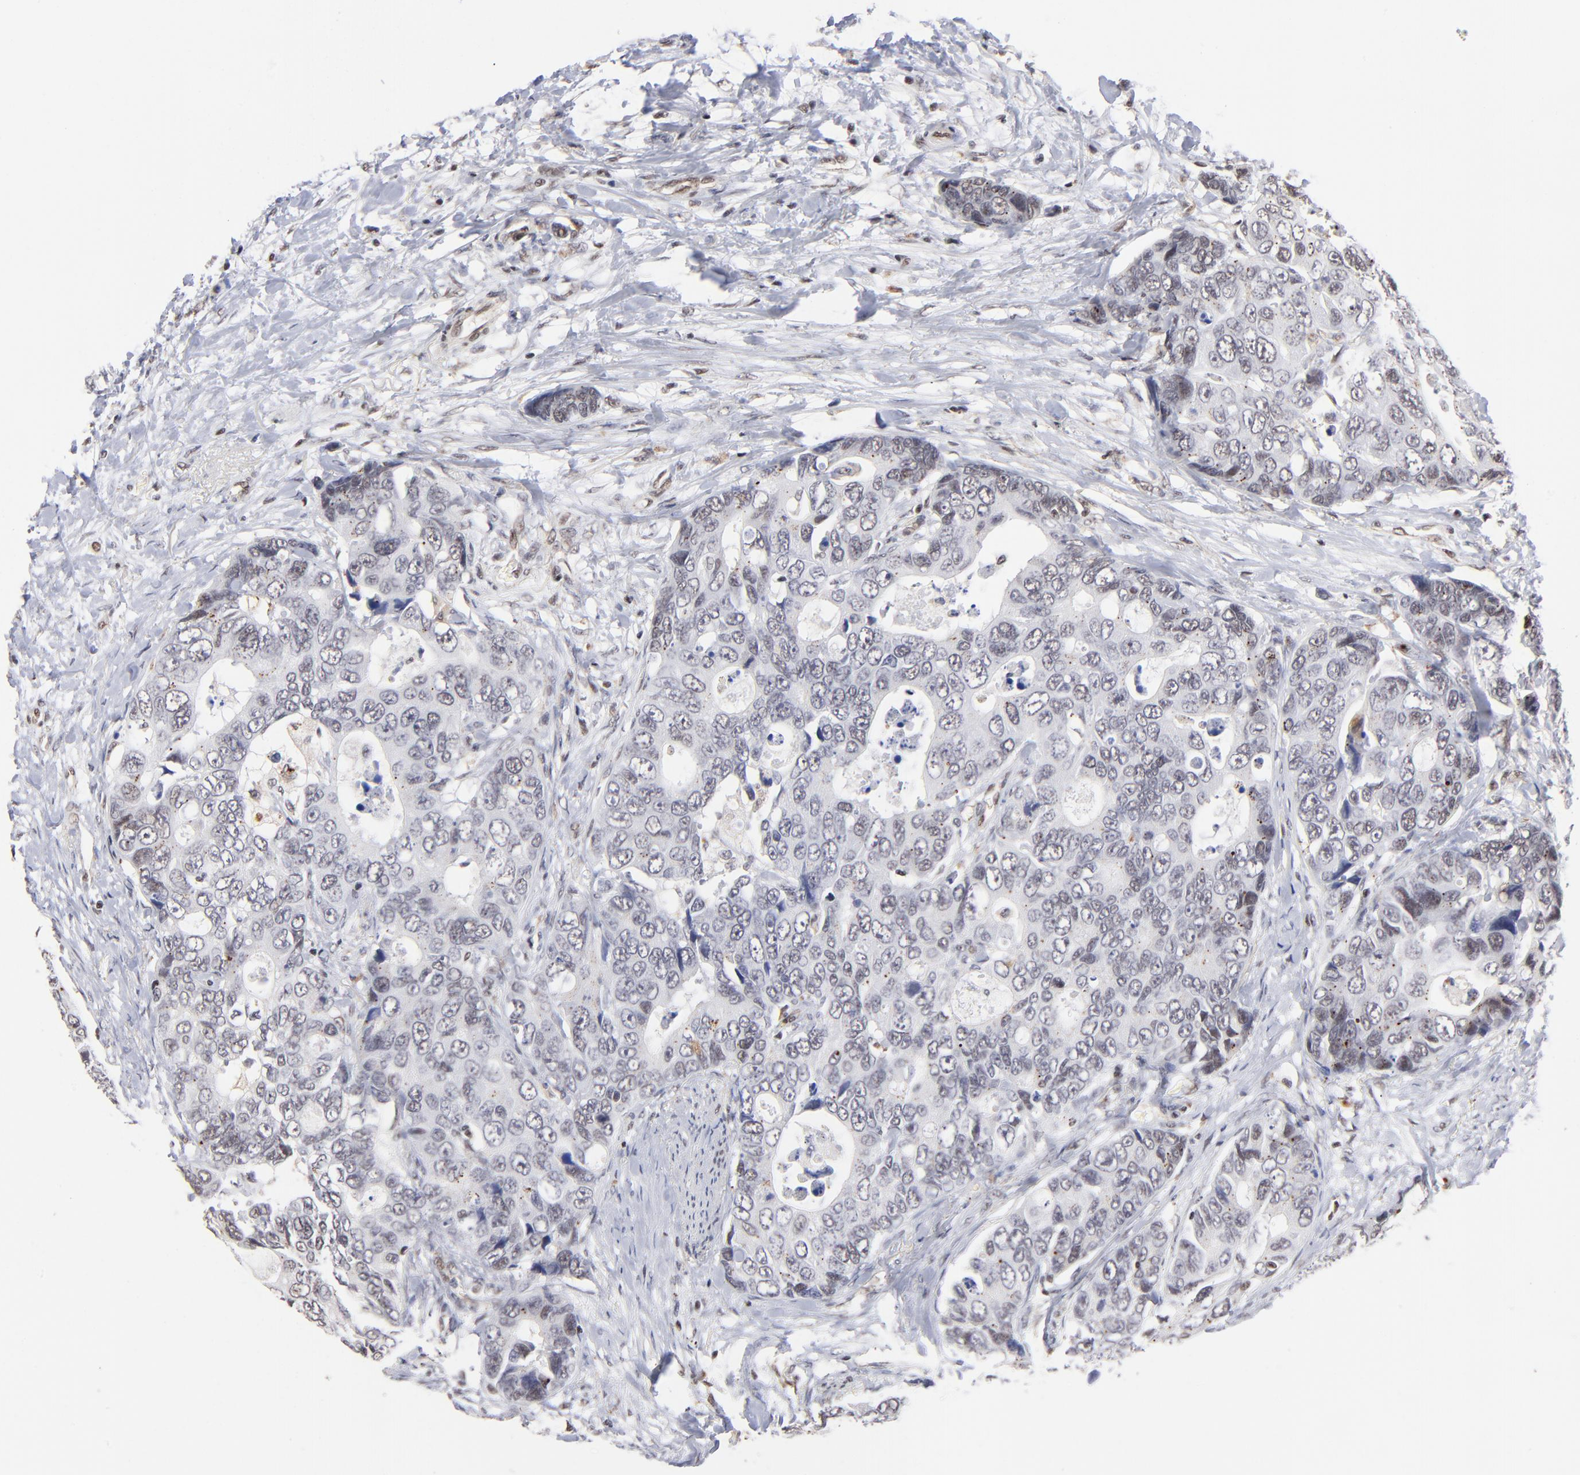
{"staining": {"intensity": "weak", "quantity": "<25%", "location": "nuclear"}, "tissue": "colorectal cancer", "cell_type": "Tumor cells", "image_type": "cancer", "snomed": [{"axis": "morphology", "description": "Adenocarcinoma, NOS"}, {"axis": "topography", "description": "Rectum"}], "caption": "An image of adenocarcinoma (colorectal) stained for a protein displays no brown staining in tumor cells.", "gene": "GABPA", "patient": {"sex": "female", "age": 67}}